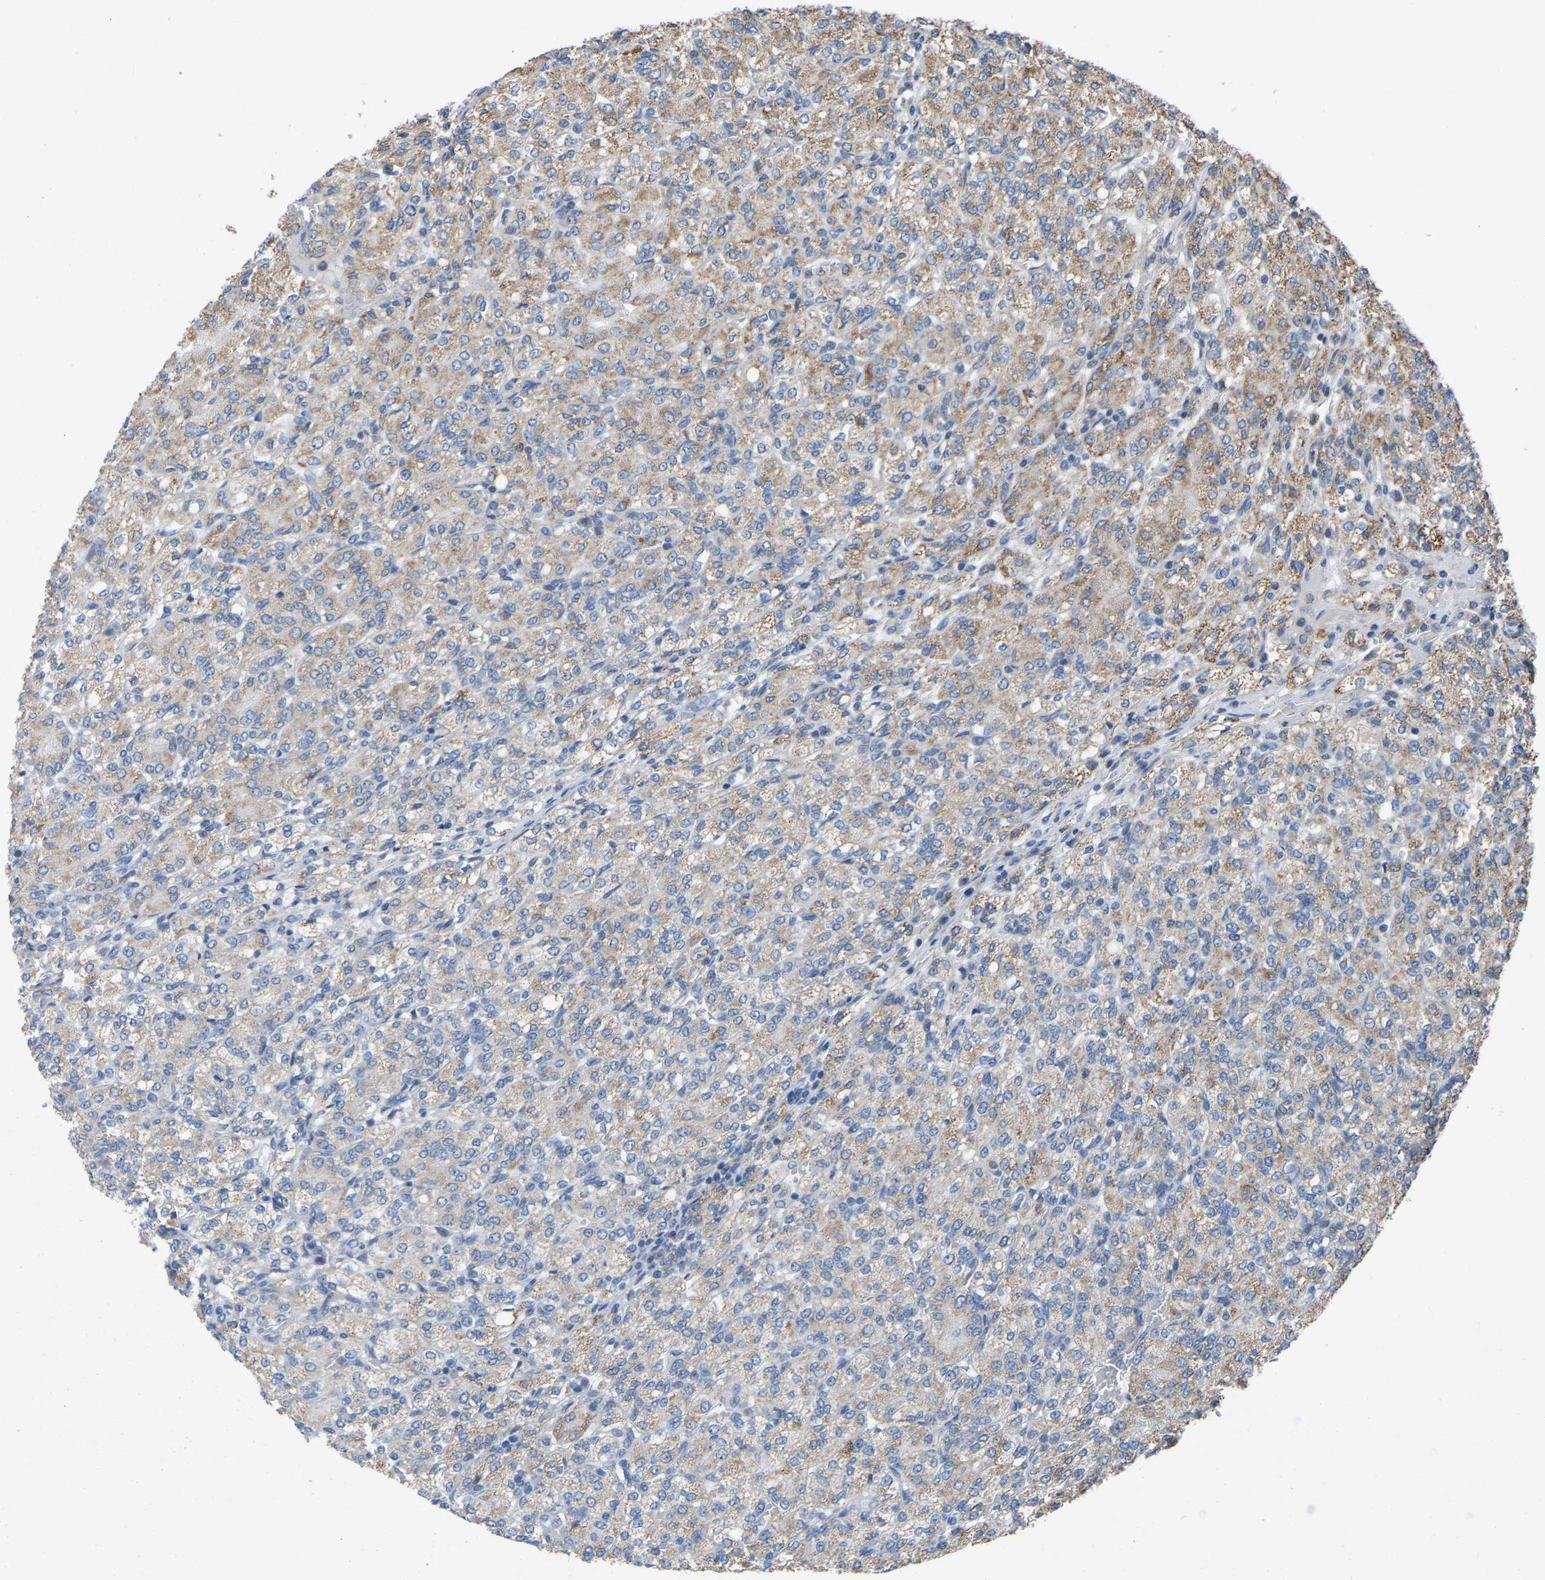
{"staining": {"intensity": "moderate", "quantity": ">75%", "location": "cytoplasmic/membranous"}, "tissue": "renal cancer", "cell_type": "Tumor cells", "image_type": "cancer", "snomed": [{"axis": "morphology", "description": "Adenocarcinoma, NOS"}, {"axis": "topography", "description": "Kidney"}], "caption": "Protein analysis of renal adenocarcinoma tissue demonstrates moderate cytoplasmic/membranous positivity in about >75% of tumor cells.", "gene": "BCL10", "patient": {"sex": "male", "age": 77}}